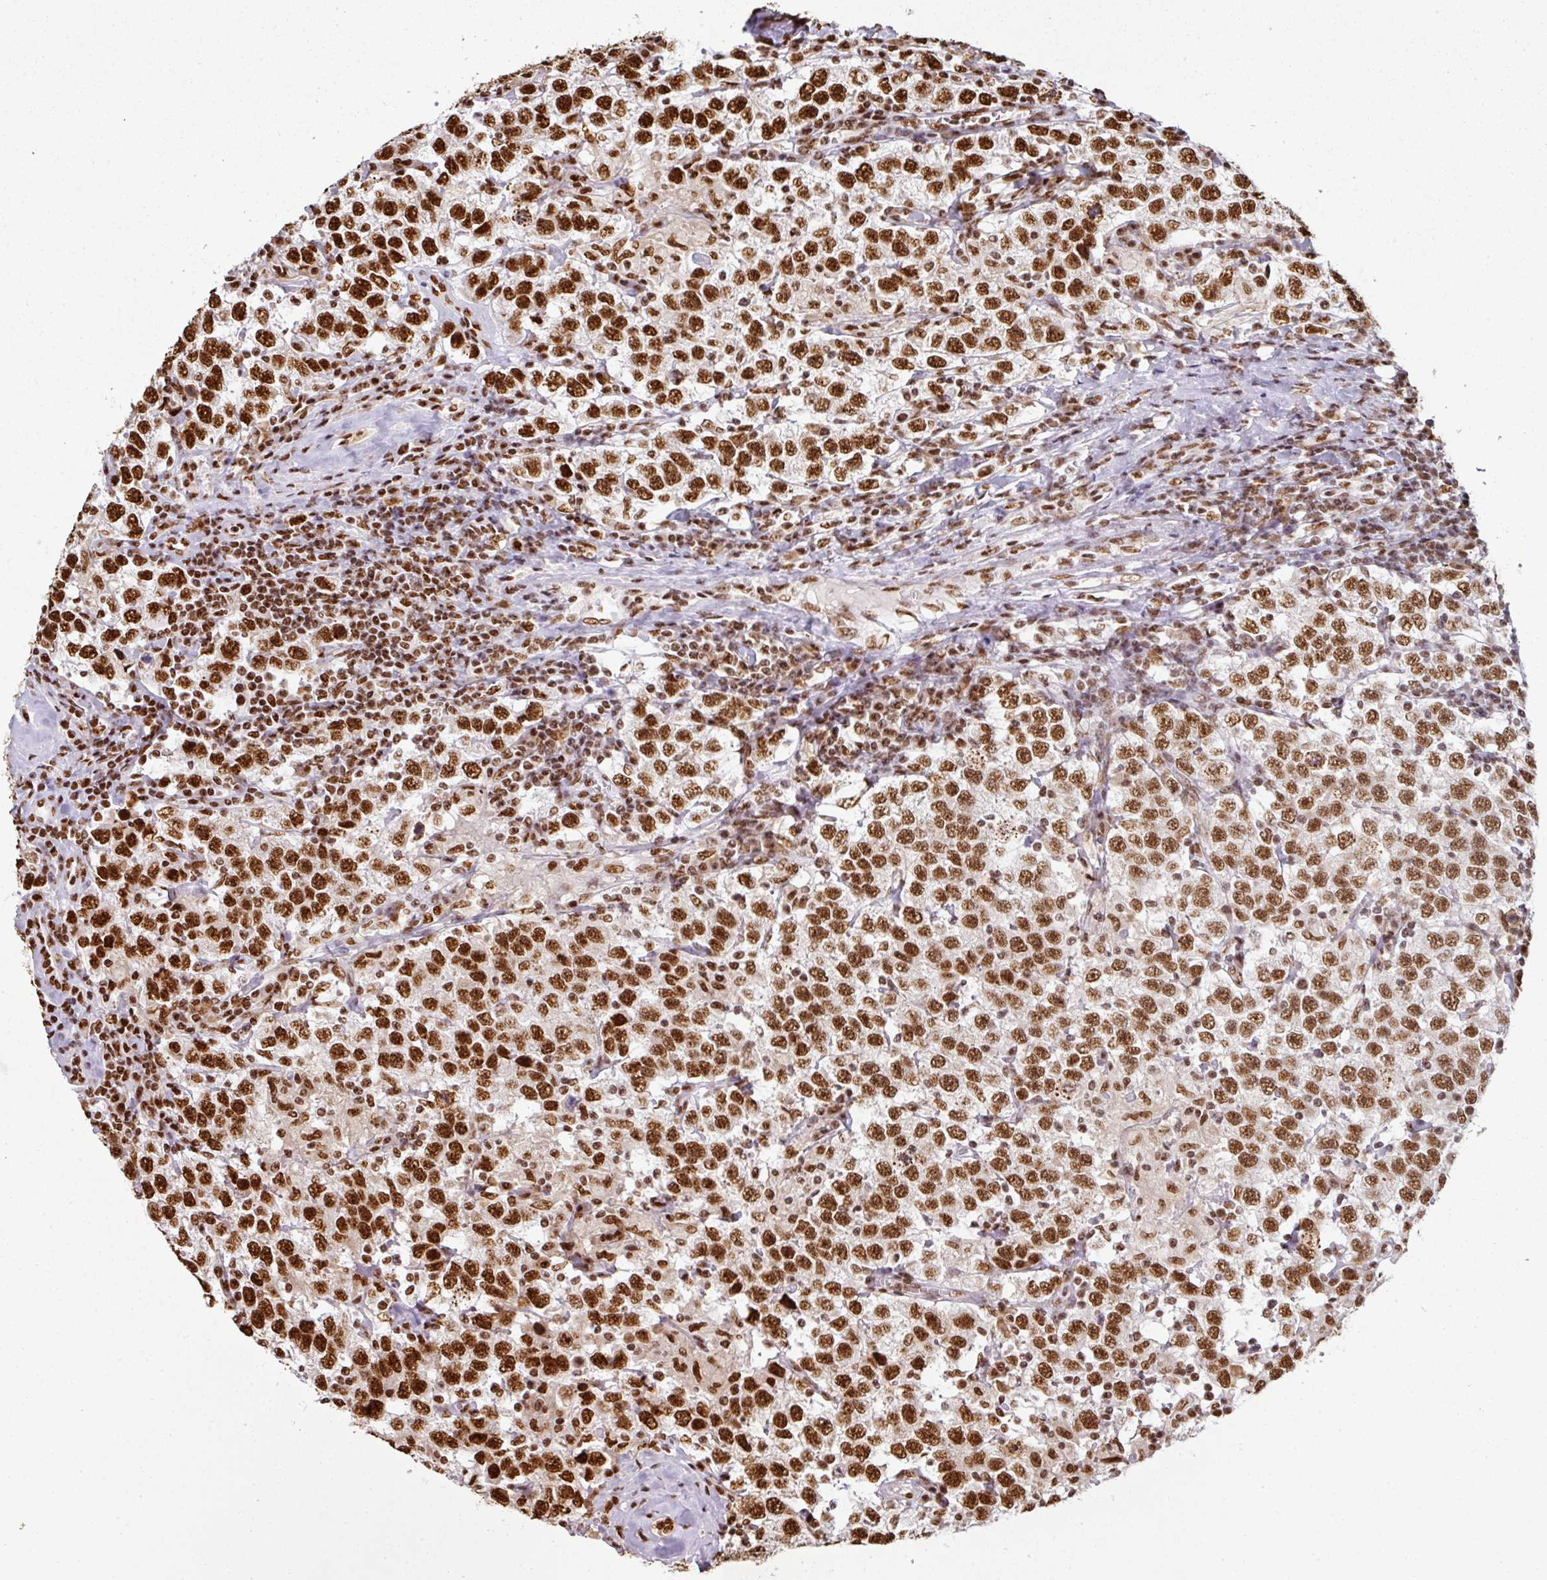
{"staining": {"intensity": "strong", "quantity": ">75%", "location": "nuclear"}, "tissue": "testis cancer", "cell_type": "Tumor cells", "image_type": "cancer", "snomed": [{"axis": "morphology", "description": "Seminoma, NOS"}, {"axis": "topography", "description": "Testis"}], "caption": "Immunohistochemistry (IHC) (DAB (3,3'-diaminobenzidine)) staining of testis cancer reveals strong nuclear protein expression in approximately >75% of tumor cells.", "gene": "SIK3", "patient": {"sex": "male", "age": 41}}